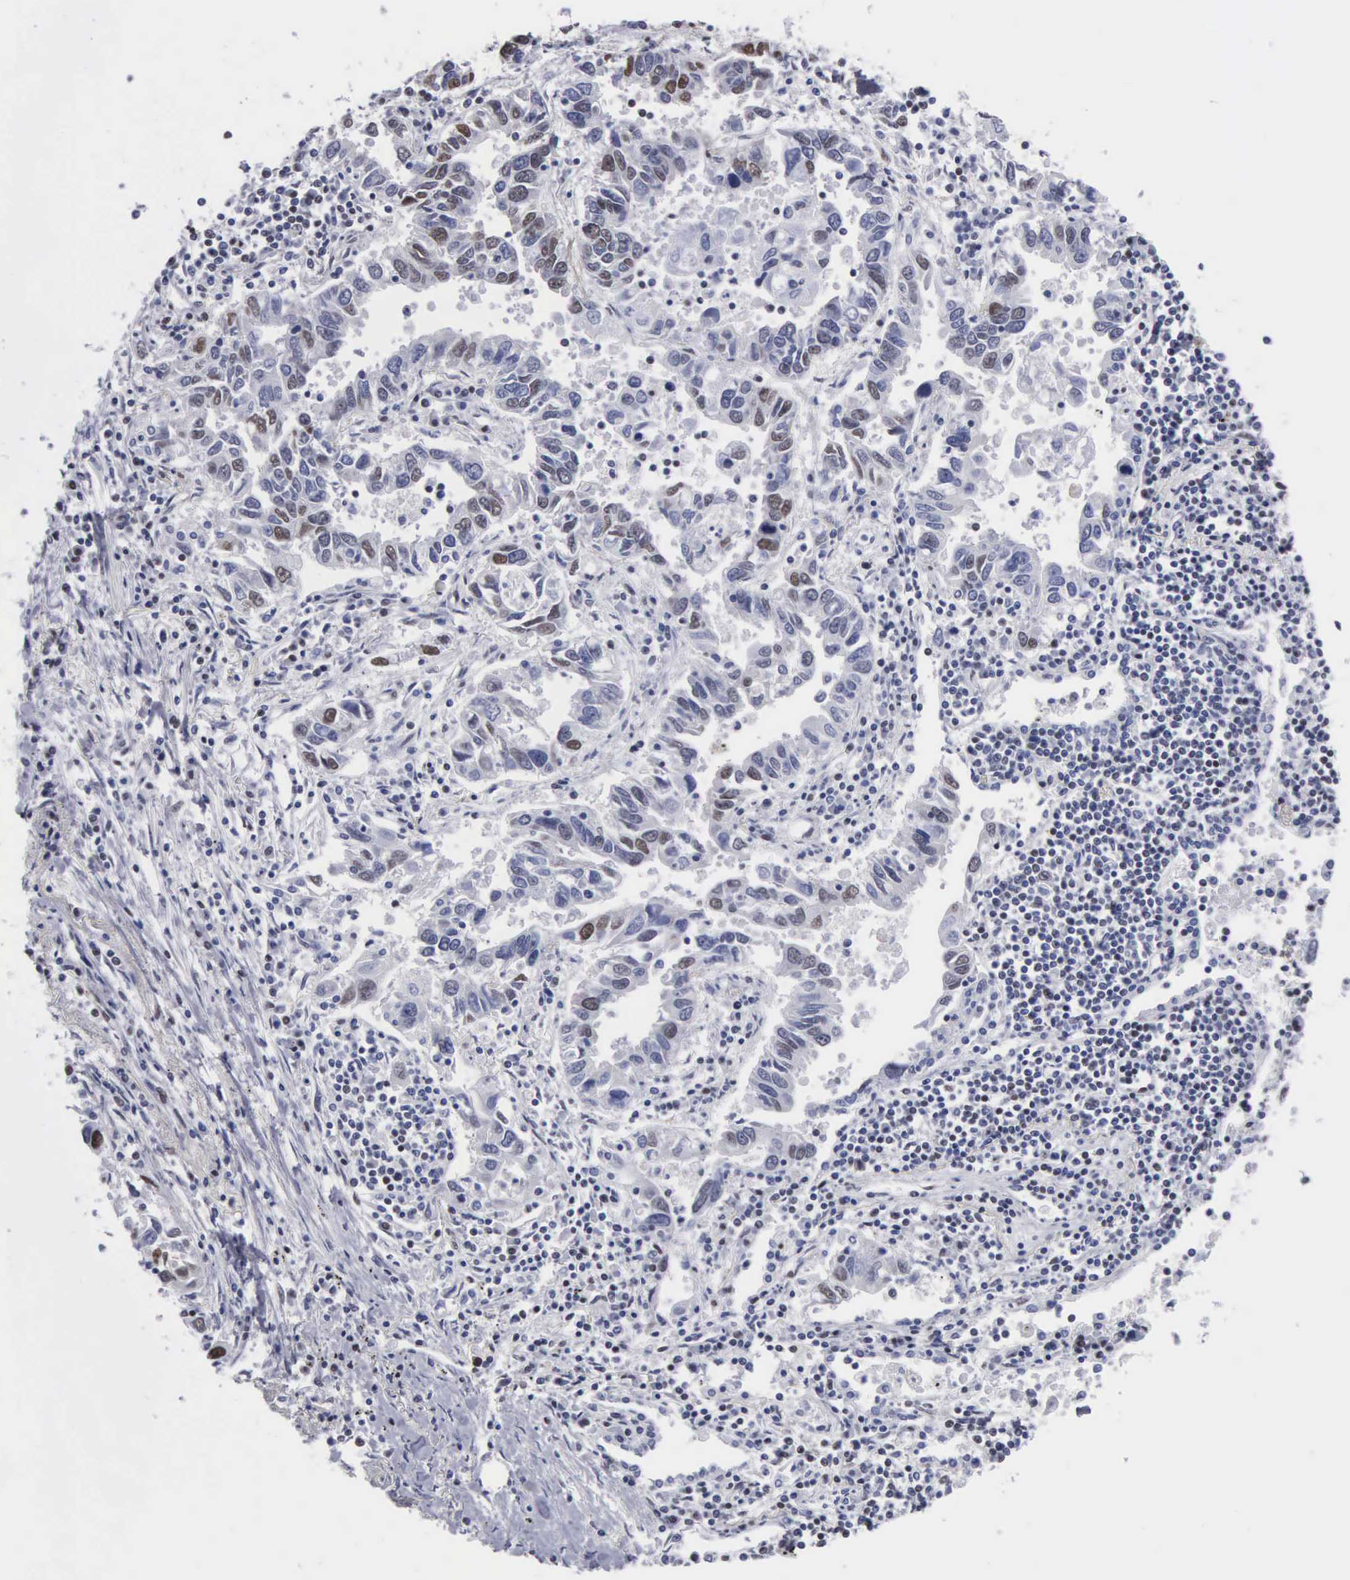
{"staining": {"intensity": "moderate", "quantity": "25%-75%", "location": "nuclear"}, "tissue": "lung cancer", "cell_type": "Tumor cells", "image_type": "cancer", "snomed": [{"axis": "morphology", "description": "Adenocarcinoma, NOS"}, {"axis": "topography", "description": "Lung"}], "caption": "Human lung cancer stained with a protein marker shows moderate staining in tumor cells.", "gene": "CCNG1", "patient": {"sex": "male", "age": 48}}